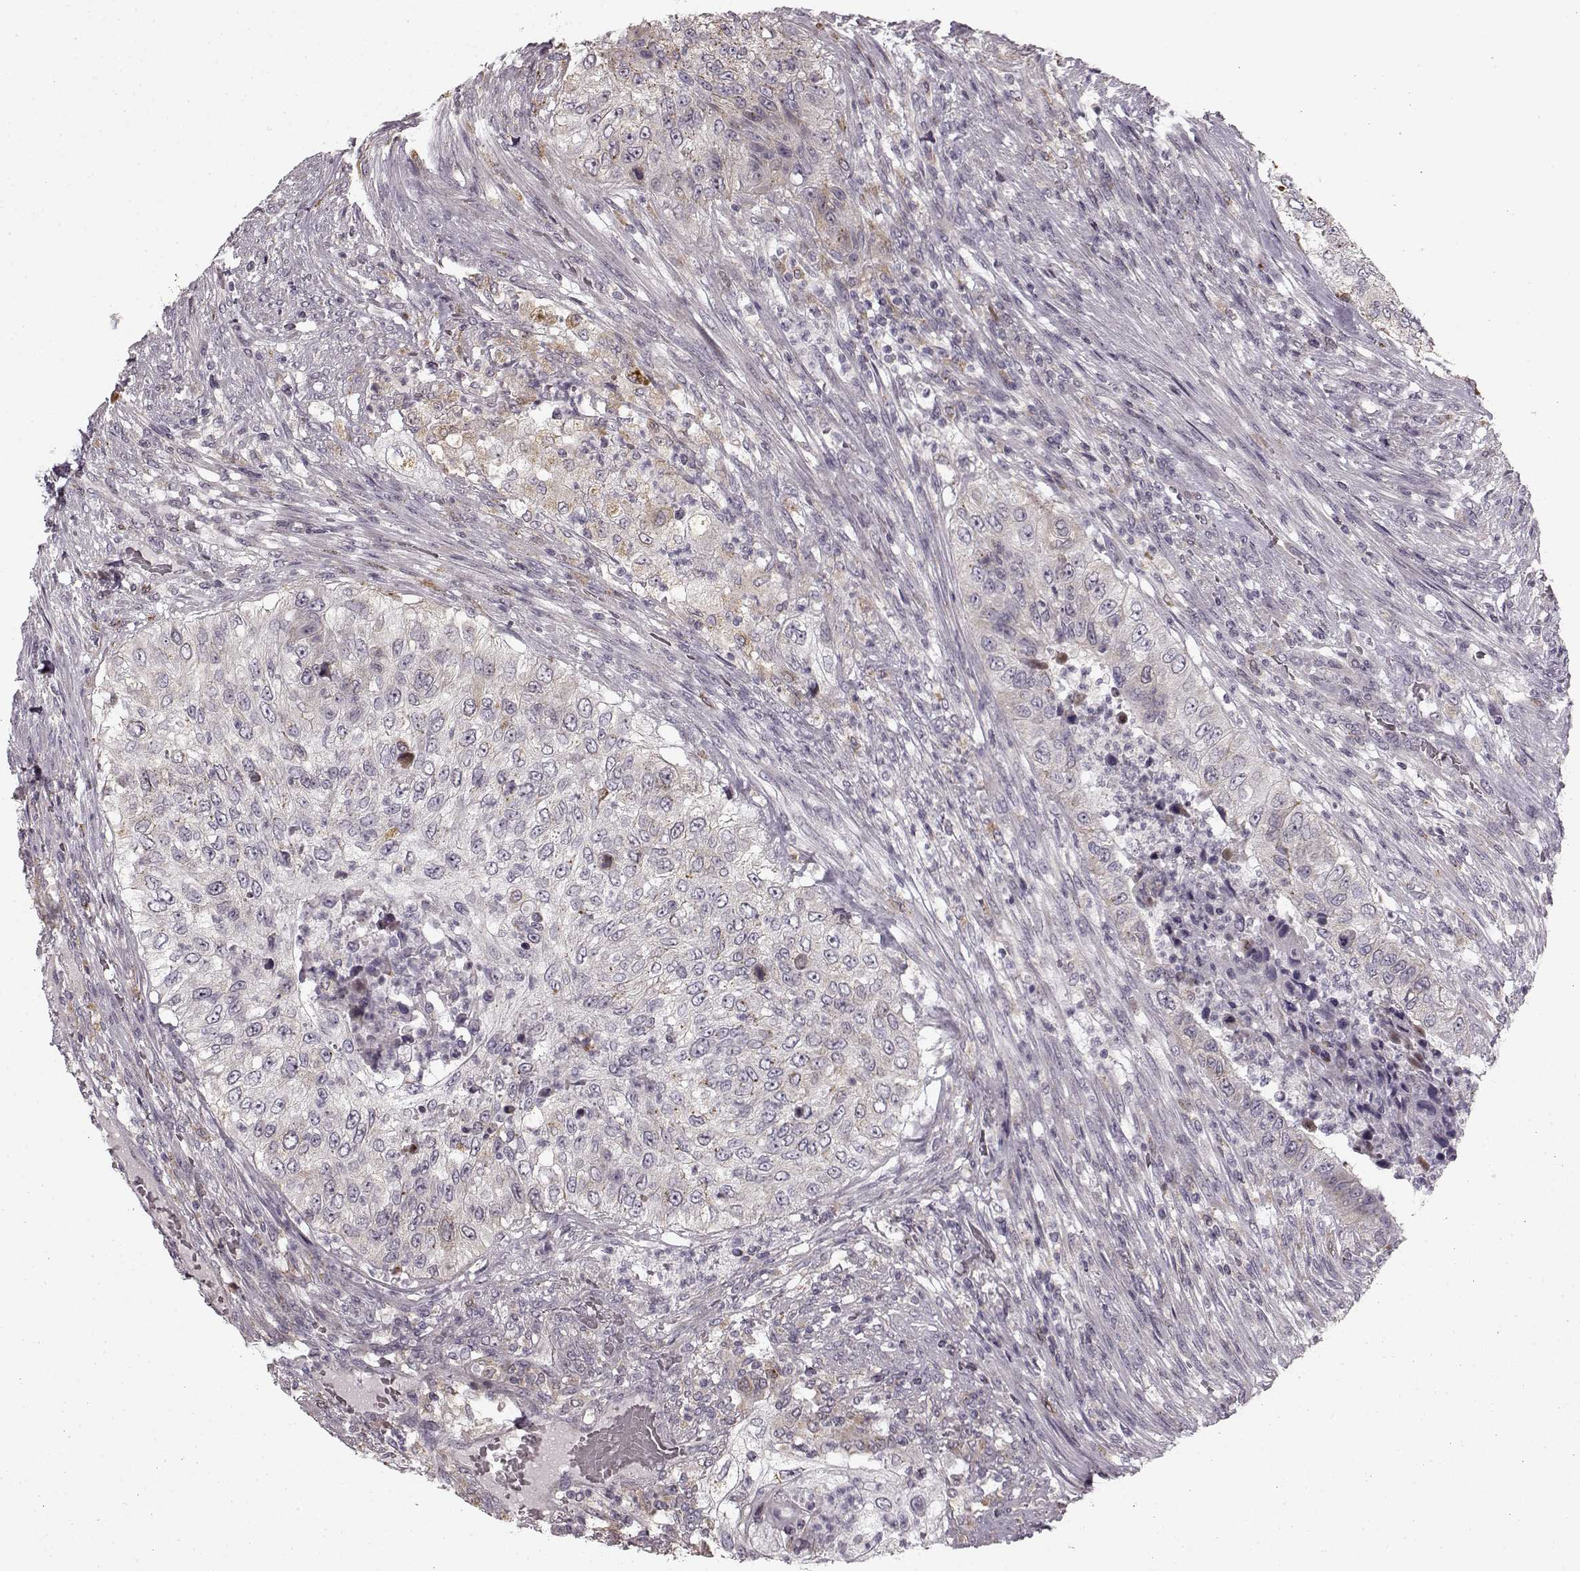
{"staining": {"intensity": "weak", "quantity": "<25%", "location": "cytoplasmic/membranous"}, "tissue": "urothelial cancer", "cell_type": "Tumor cells", "image_type": "cancer", "snomed": [{"axis": "morphology", "description": "Urothelial carcinoma, High grade"}, {"axis": "topography", "description": "Urinary bladder"}], "caption": "IHC image of human high-grade urothelial carcinoma stained for a protein (brown), which displays no staining in tumor cells.", "gene": "HMMR", "patient": {"sex": "female", "age": 60}}